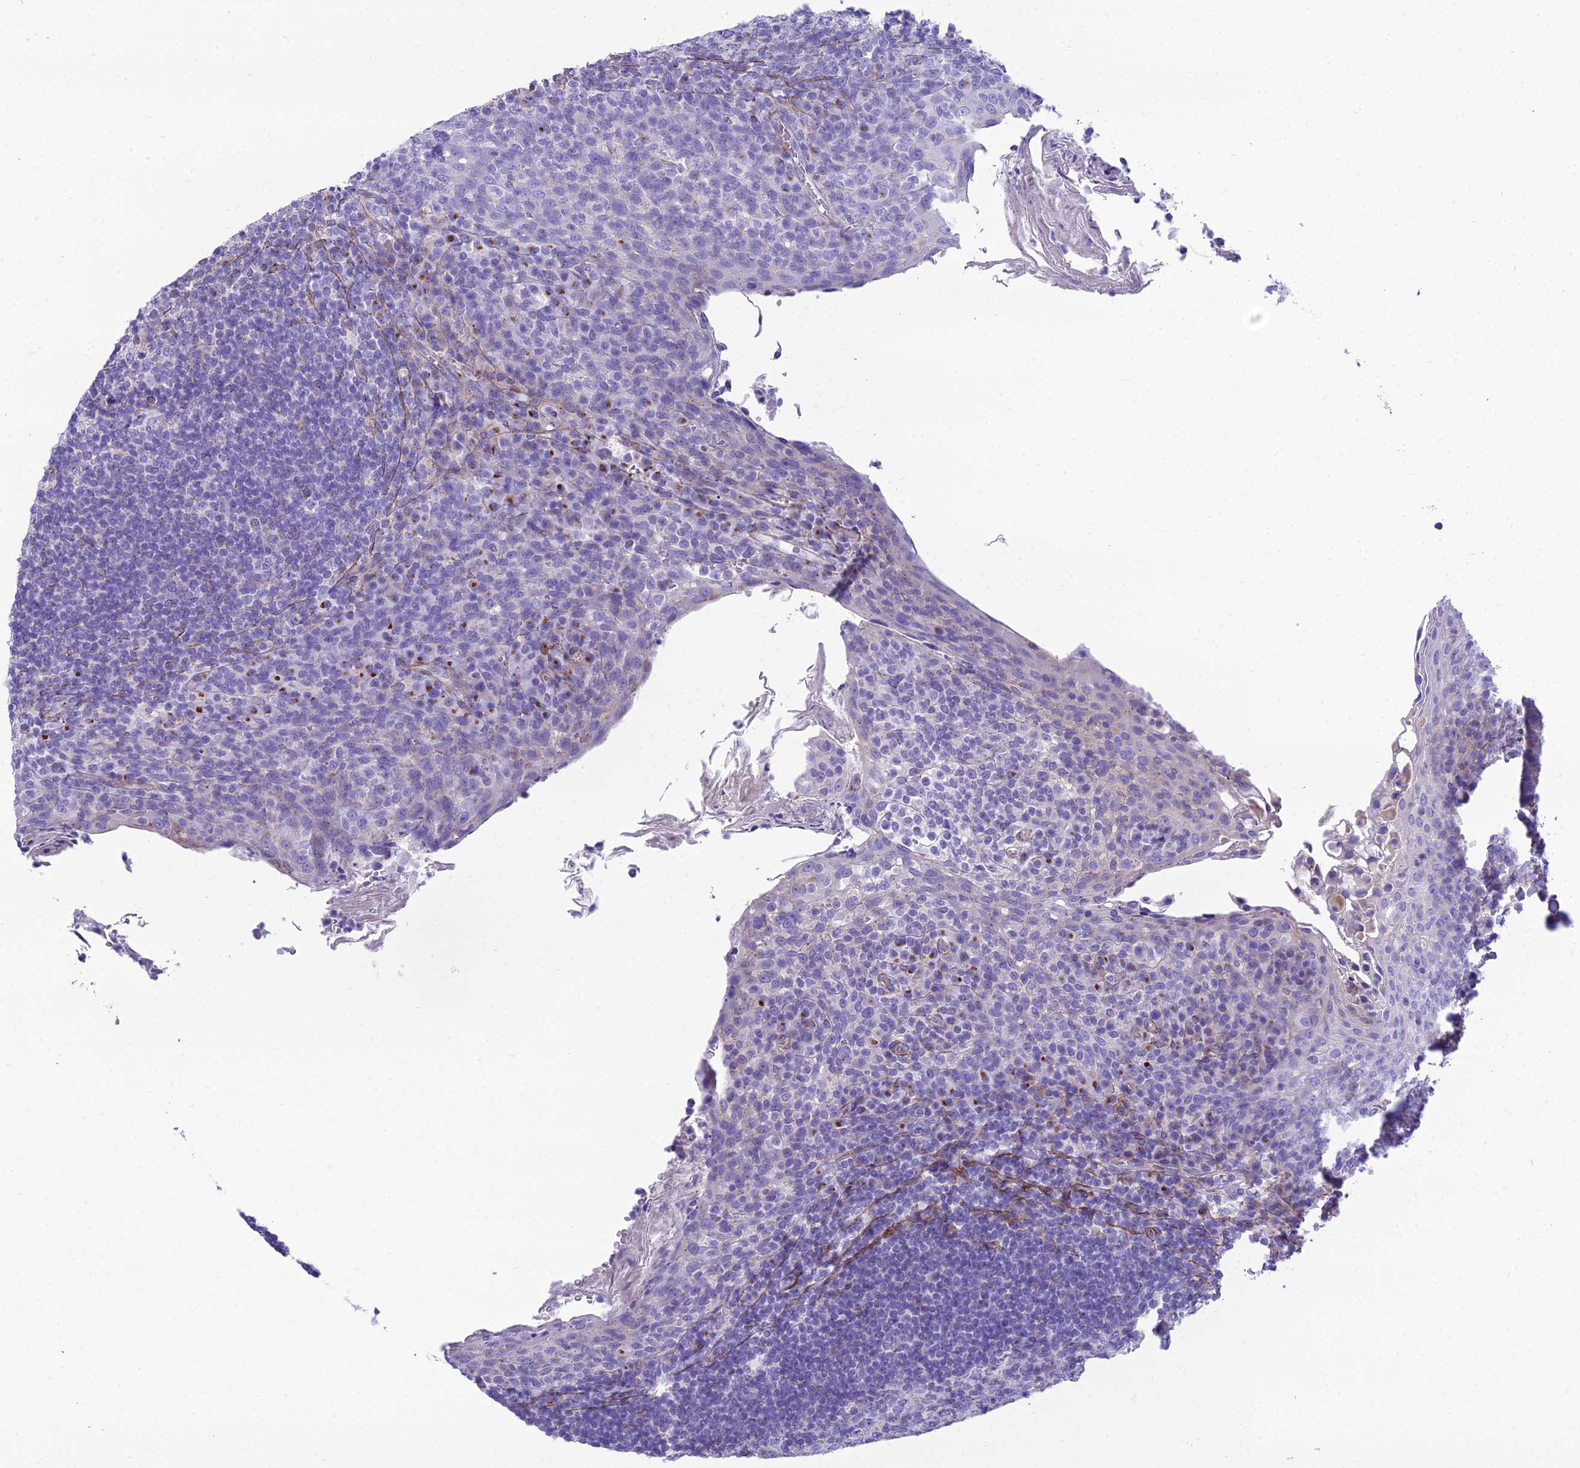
{"staining": {"intensity": "strong", "quantity": "<25%", "location": "cytoplasmic/membranous"}, "tissue": "tonsil", "cell_type": "Germinal center cells", "image_type": "normal", "snomed": [{"axis": "morphology", "description": "Normal tissue, NOS"}, {"axis": "topography", "description": "Tonsil"}], "caption": "Immunohistochemical staining of normal human tonsil exhibits <25% levels of strong cytoplasmic/membranous protein positivity in about <25% of germinal center cells.", "gene": "GFRA1", "patient": {"sex": "female", "age": 10}}